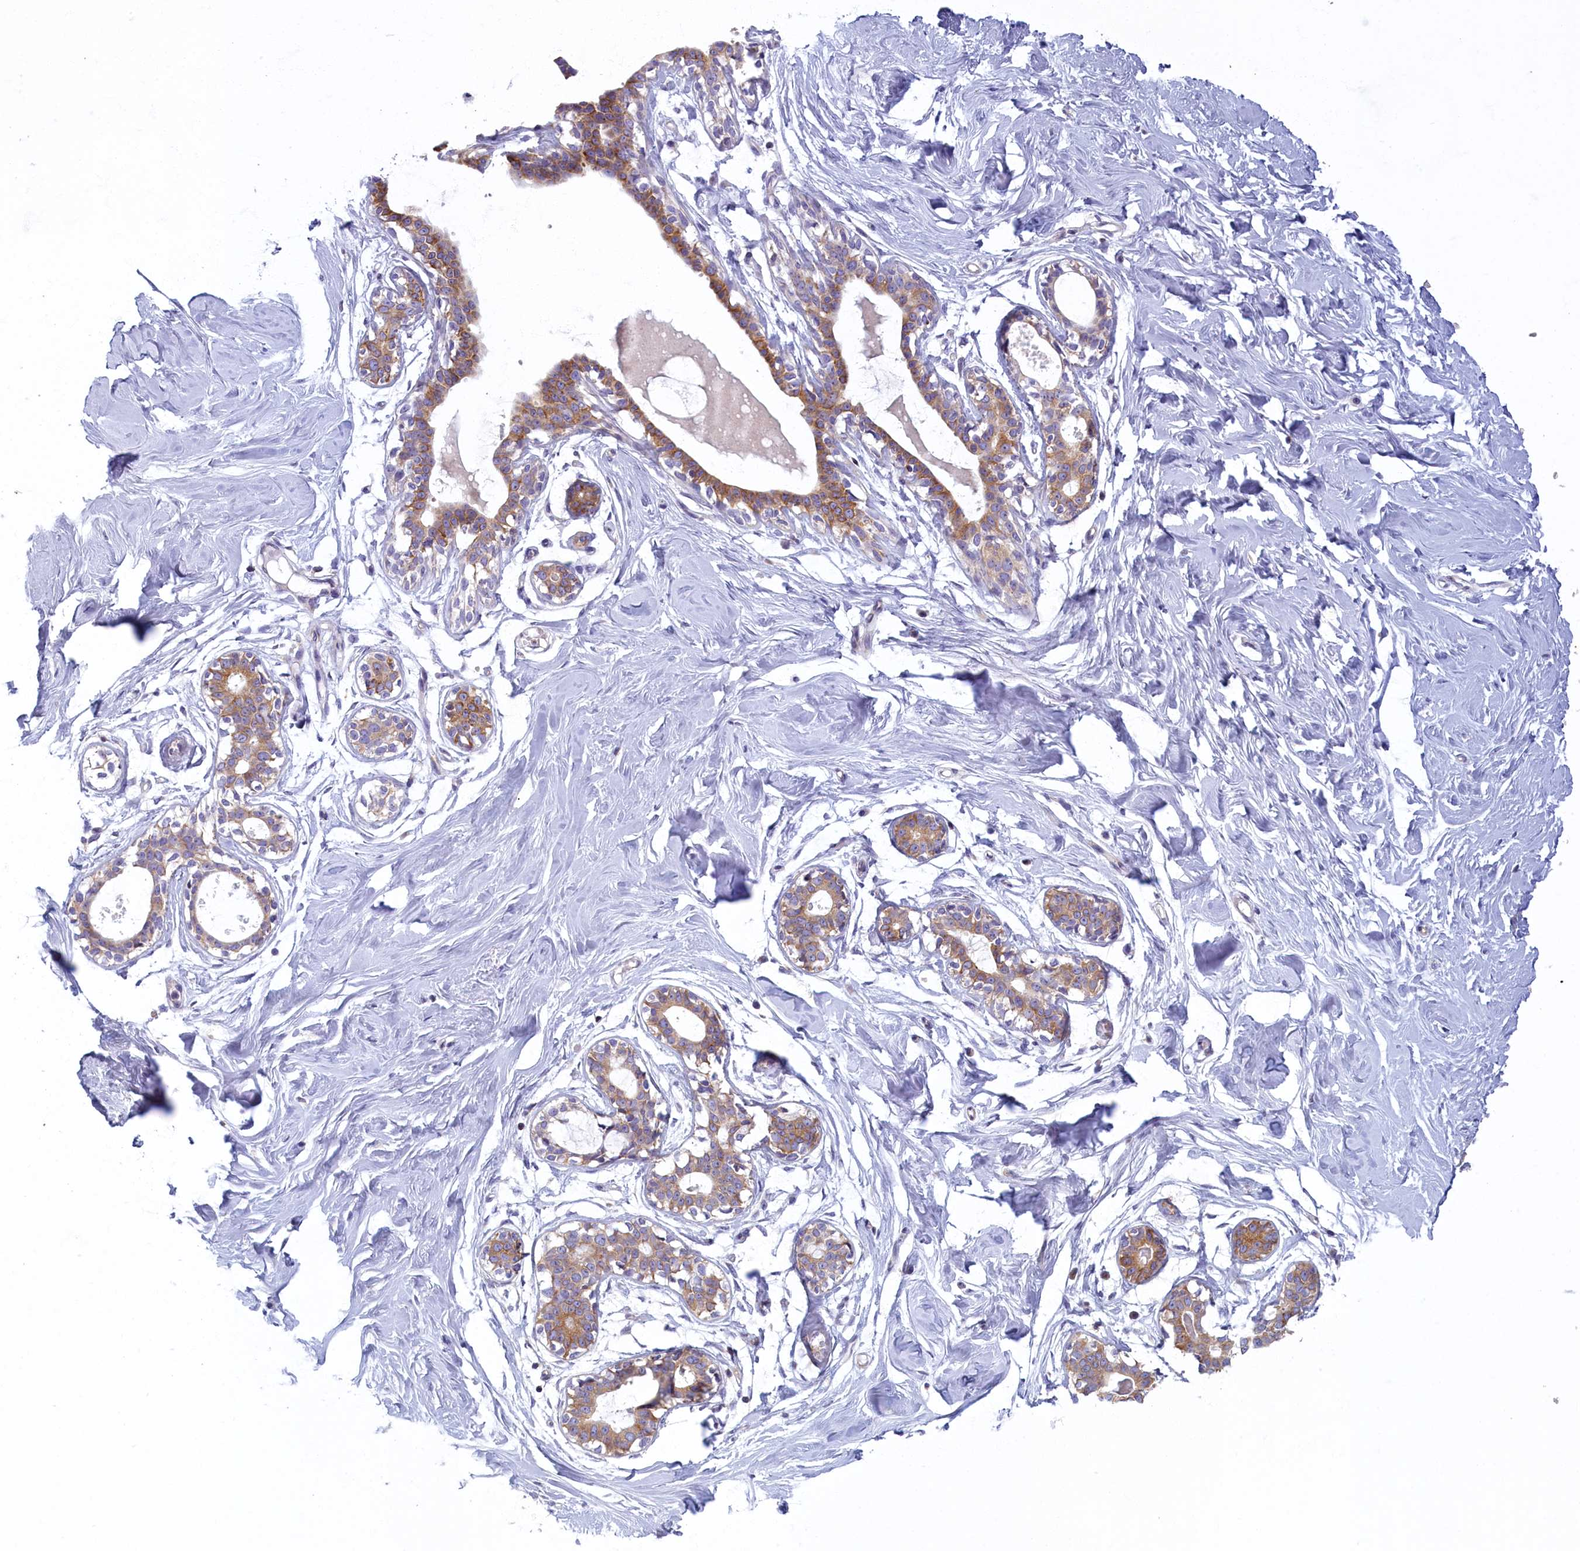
{"staining": {"intensity": "negative", "quantity": "none", "location": "none"}, "tissue": "breast", "cell_type": "Adipocytes", "image_type": "normal", "snomed": [{"axis": "morphology", "description": "Normal tissue, NOS"}, {"axis": "morphology", "description": "Adenoma, NOS"}, {"axis": "topography", "description": "Breast"}], "caption": "This is a micrograph of IHC staining of unremarkable breast, which shows no staining in adipocytes. (DAB IHC with hematoxylin counter stain).", "gene": "NOL10", "patient": {"sex": "female", "age": 23}}